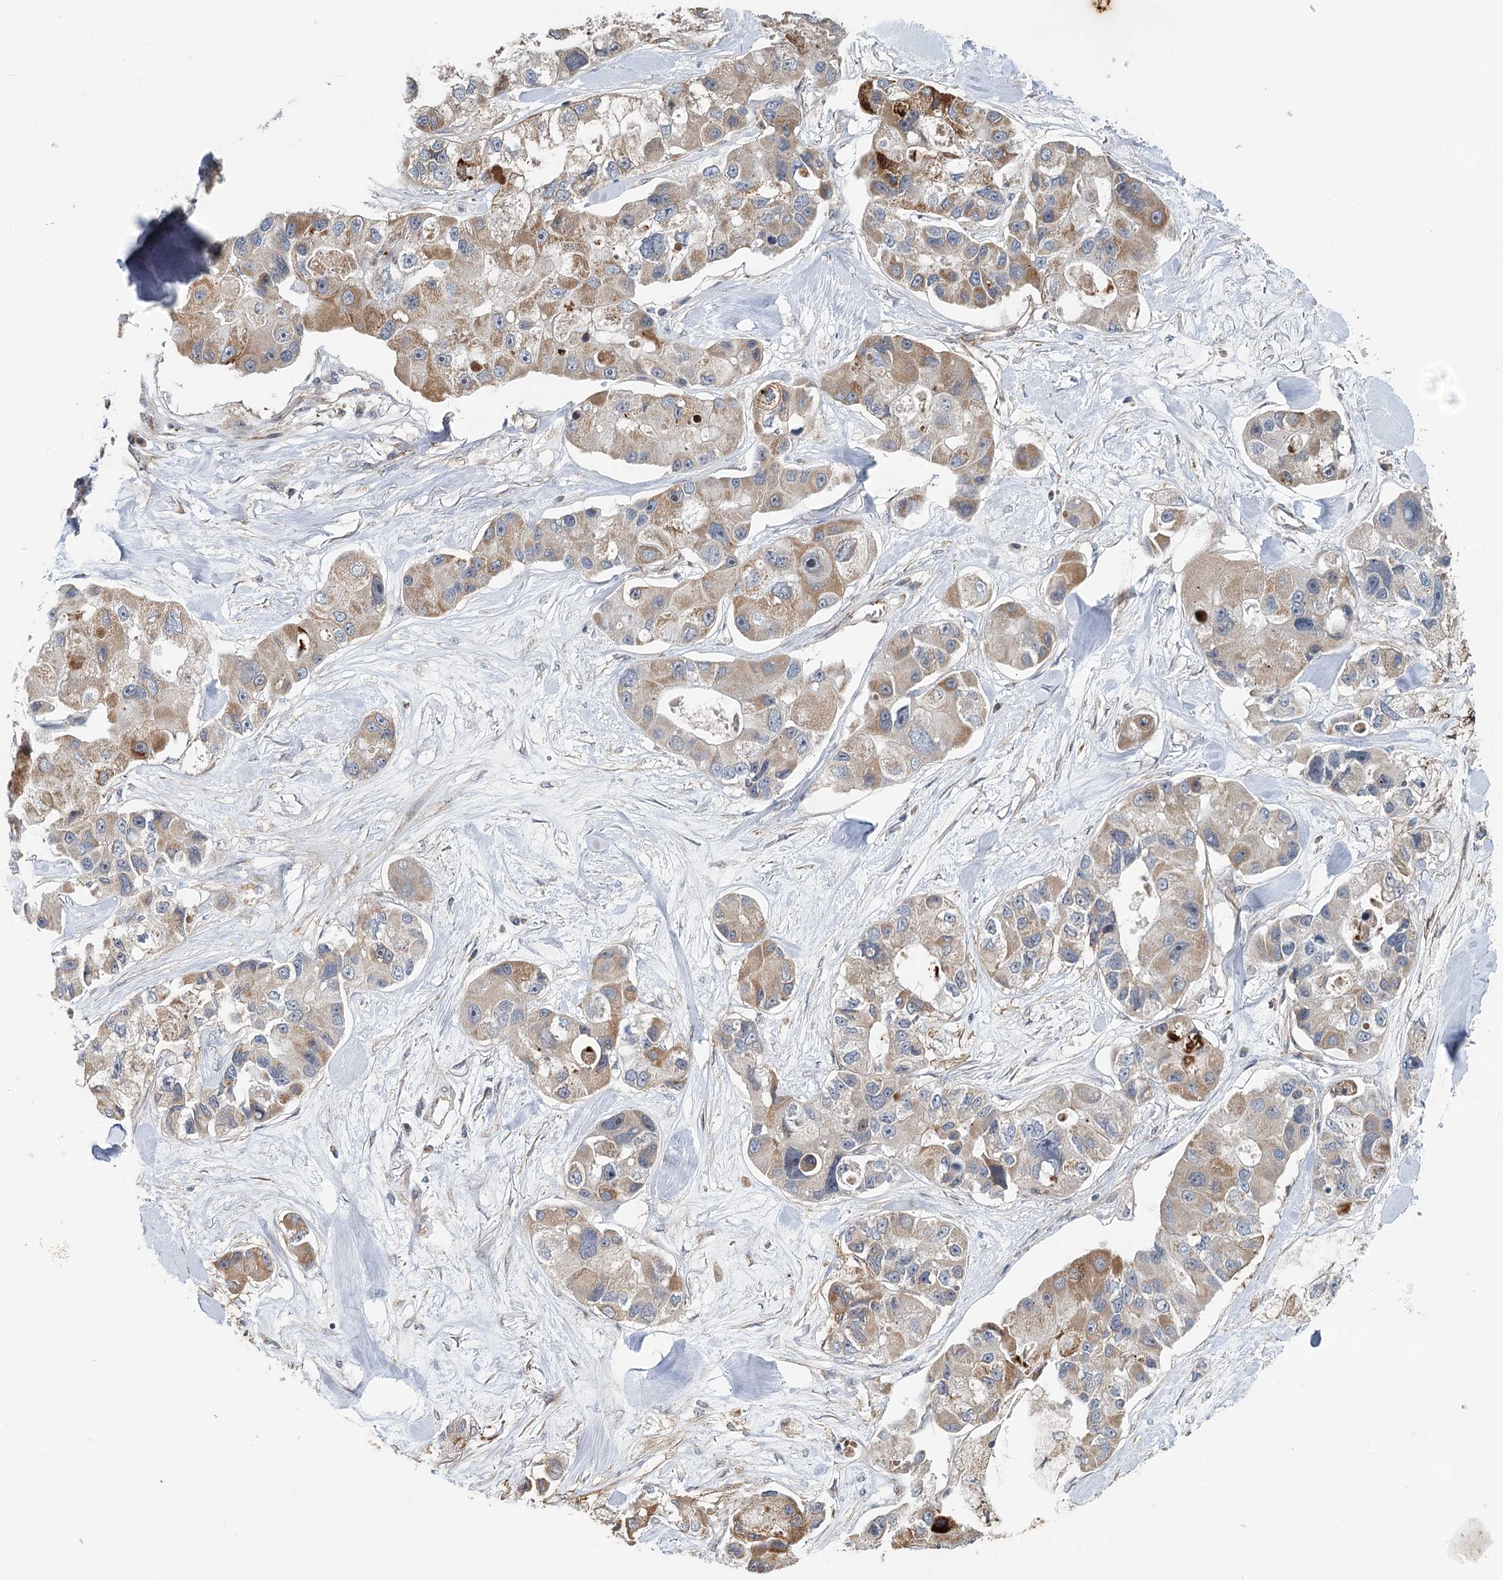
{"staining": {"intensity": "moderate", "quantity": "<25%", "location": "cytoplasmic/membranous"}, "tissue": "lung cancer", "cell_type": "Tumor cells", "image_type": "cancer", "snomed": [{"axis": "morphology", "description": "Adenocarcinoma, NOS"}, {"axis": "topography", "description": "Lung"}], "caption": "A high-resolution image shows immunohistochemistry (IHC) staining of adenocarcinoma (lung), which exhibits moderate cytoplasmic/membranous expression in approximately <25% of tumor cells.", "gene": "RNF111", "patient": {"sex": "female", "age": 54}}